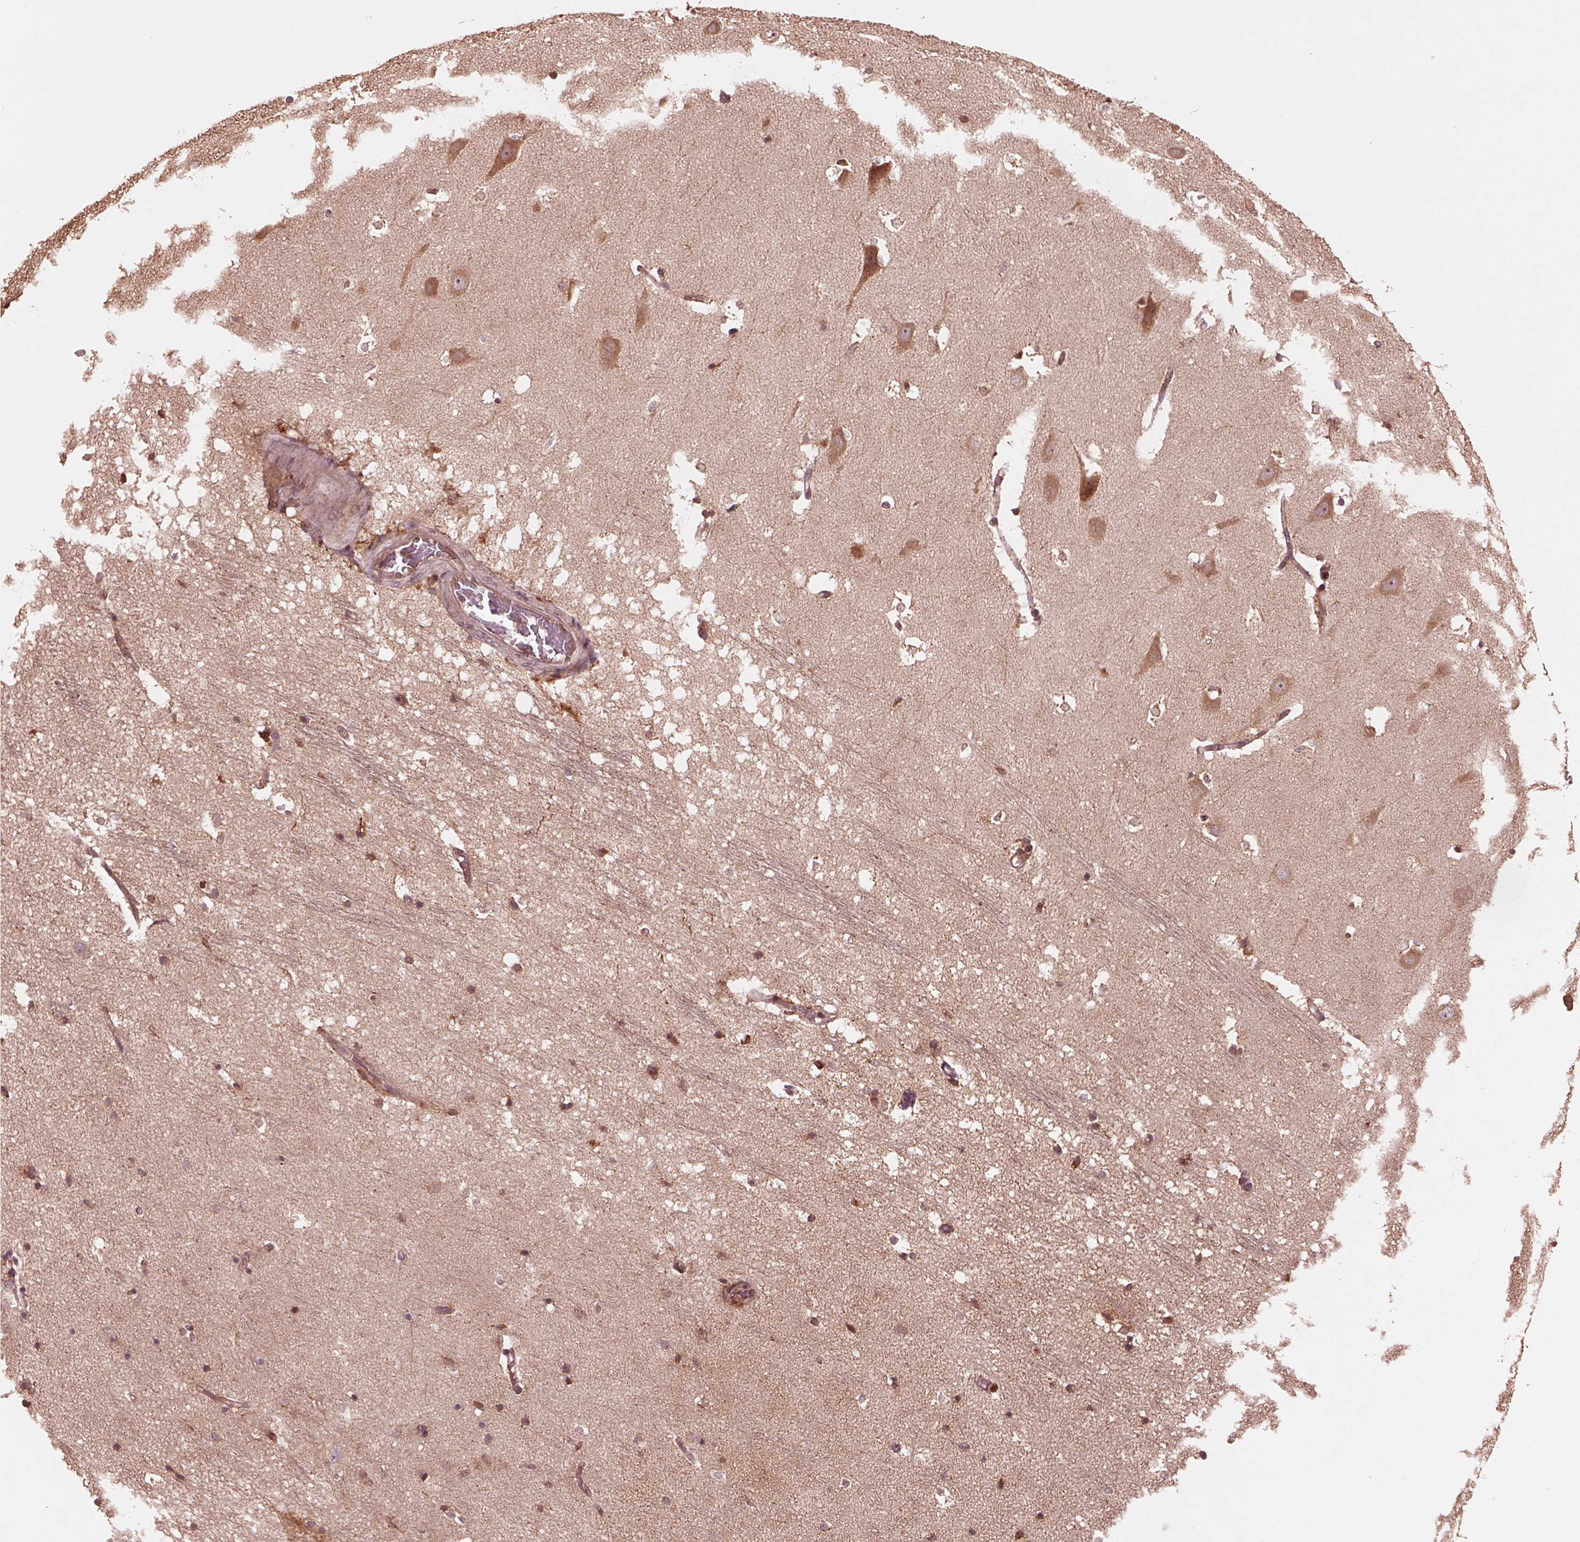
{"staining": {"intensity": "weak", "quantity": "25%-75%", "location": "cytoplasmic/membranous"}, "tissue": "hippocampus", "cell_type": "Glial cells", "image_type": "normal", "snomed": [{"axis": "morphology", "description": "Normal tissue, NOS"}, {"axis": "topography", "description": "Hippocampus"}], "caption": "IHC (DAB) staining of normal human hippocampus exhibits weak cytoplasmic/membranous protein staining in about 25%-75% of glial cells. Nuclei are stained in blue.", "gene": "PIK3R2", "patient": {"sex": "male", "age": 44}}